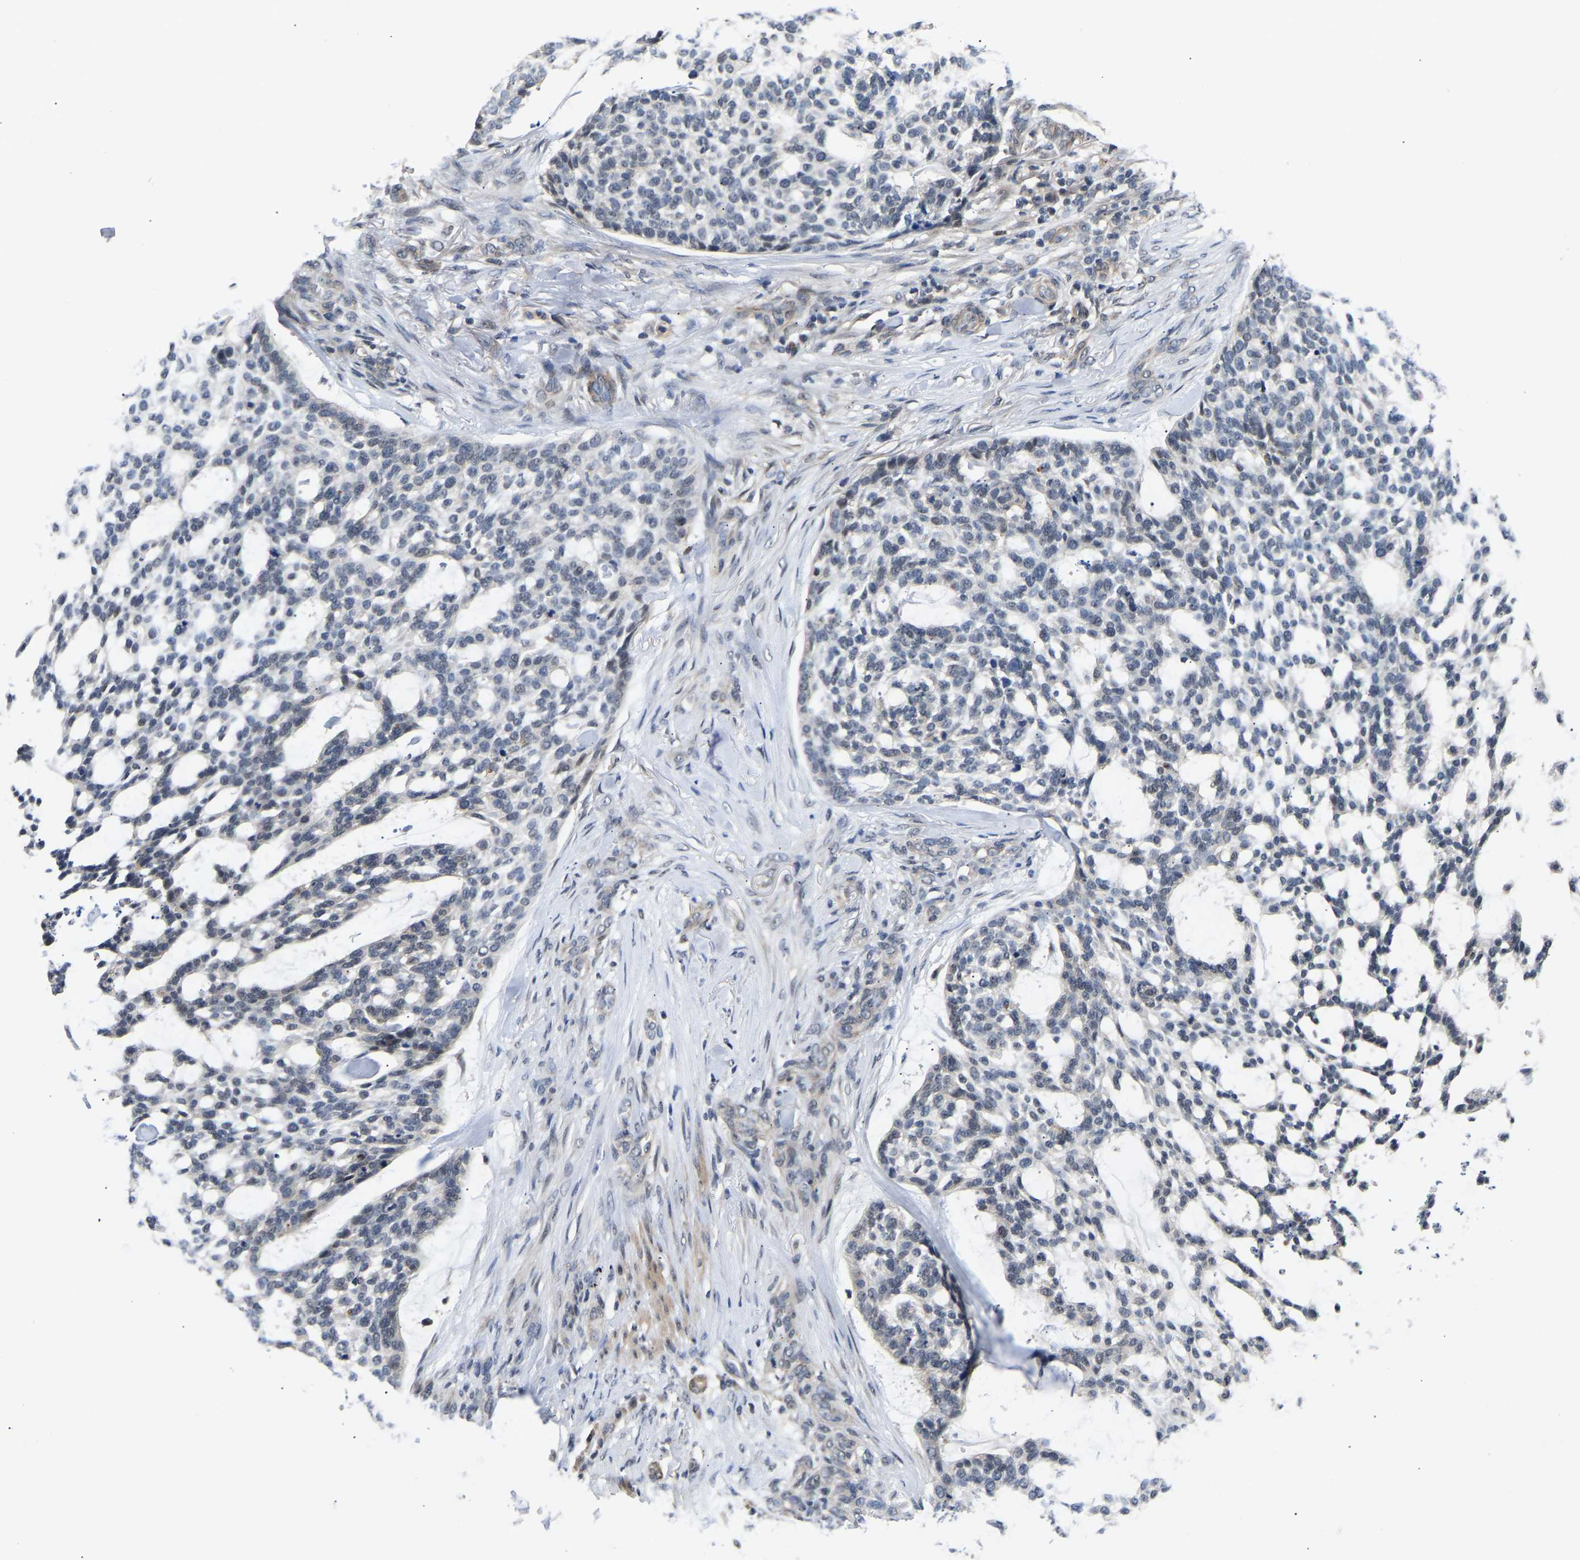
{"staining": {"intensity": "negative", "quantity": "none", "location": "none"}, "tissue": "skin cancer", "cell_type": "Tumor cells", "image_type": "cancer", "snomed": [{"axis": "morphology", "description": "Basal cell carcinoma"}, {"axis": "topography", "description": "Skin"}], "caption": "Immunohistochemistry micrograph of neoplastic tissue: human skin cancer stained with DAB (3,3'-diaminobenzidine) exhibits no significant protein staining in tumor cells.", "gene": "METTL16", "patient": {"sex": "female", "age": 64}}